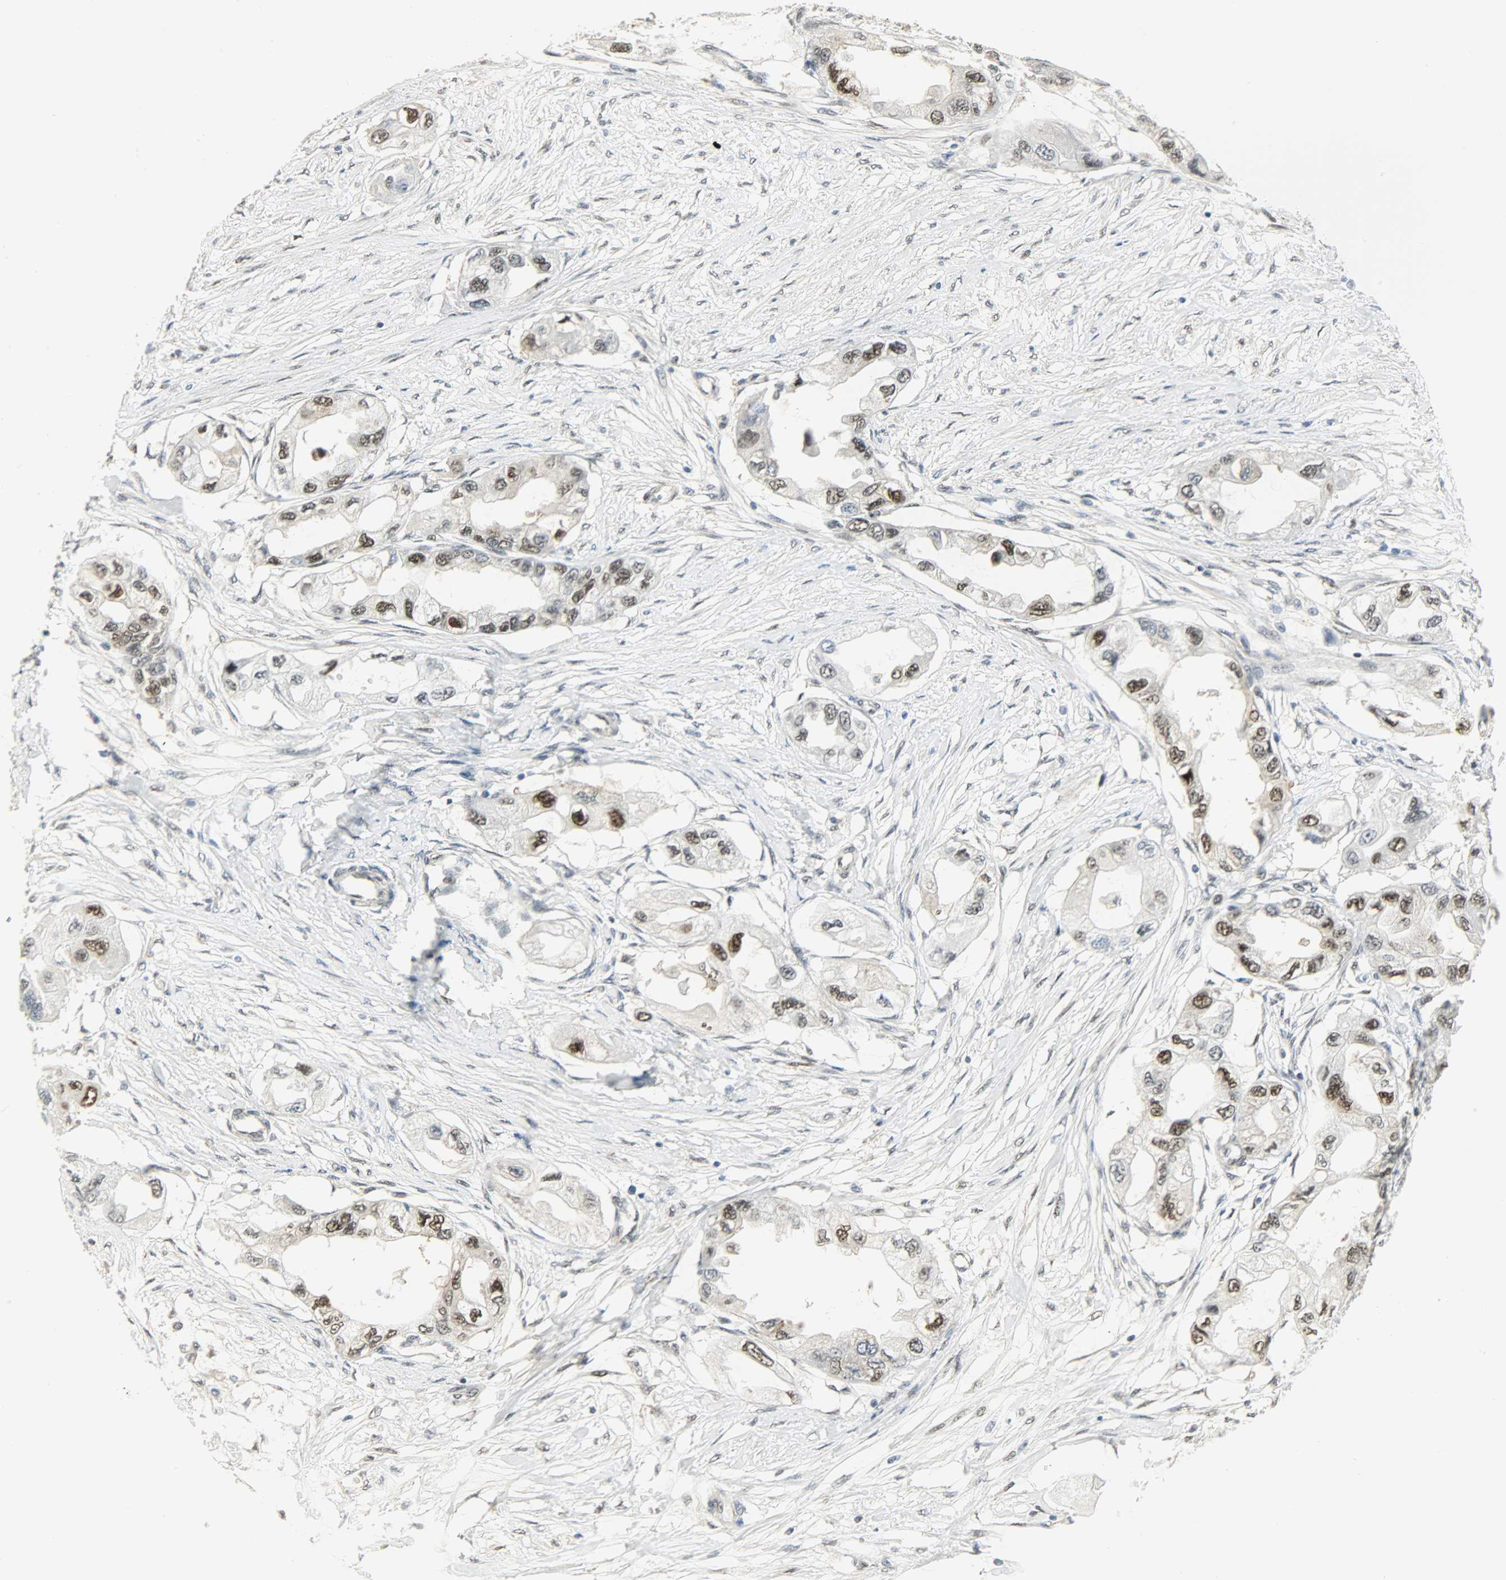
{"staining": {"intensity": "strong", "quantity": "25%-75%", "location": "nuclear"}, "tissue": "endometrial cancer", "cell_type": "Tumor cells", "image_type": "cancer", "snomed": [{"axis": "morphology", "description": "Adenocarcinoma, NOS"}, {"axis": "topography", "description": "Endometrium"}], "caption": "IHC photomicrograph of neoplastic tissue: endometrial cancer (adenocarcinoma) stained using immunohistochemistry (IHC) demonstrates high levels of strong protein expression localized specifically in the nuclear of tumor cells, appearing as a nuclear brown color.", "gene": "NPEPL1", "patient": {"sex": "female", "age": 67}}